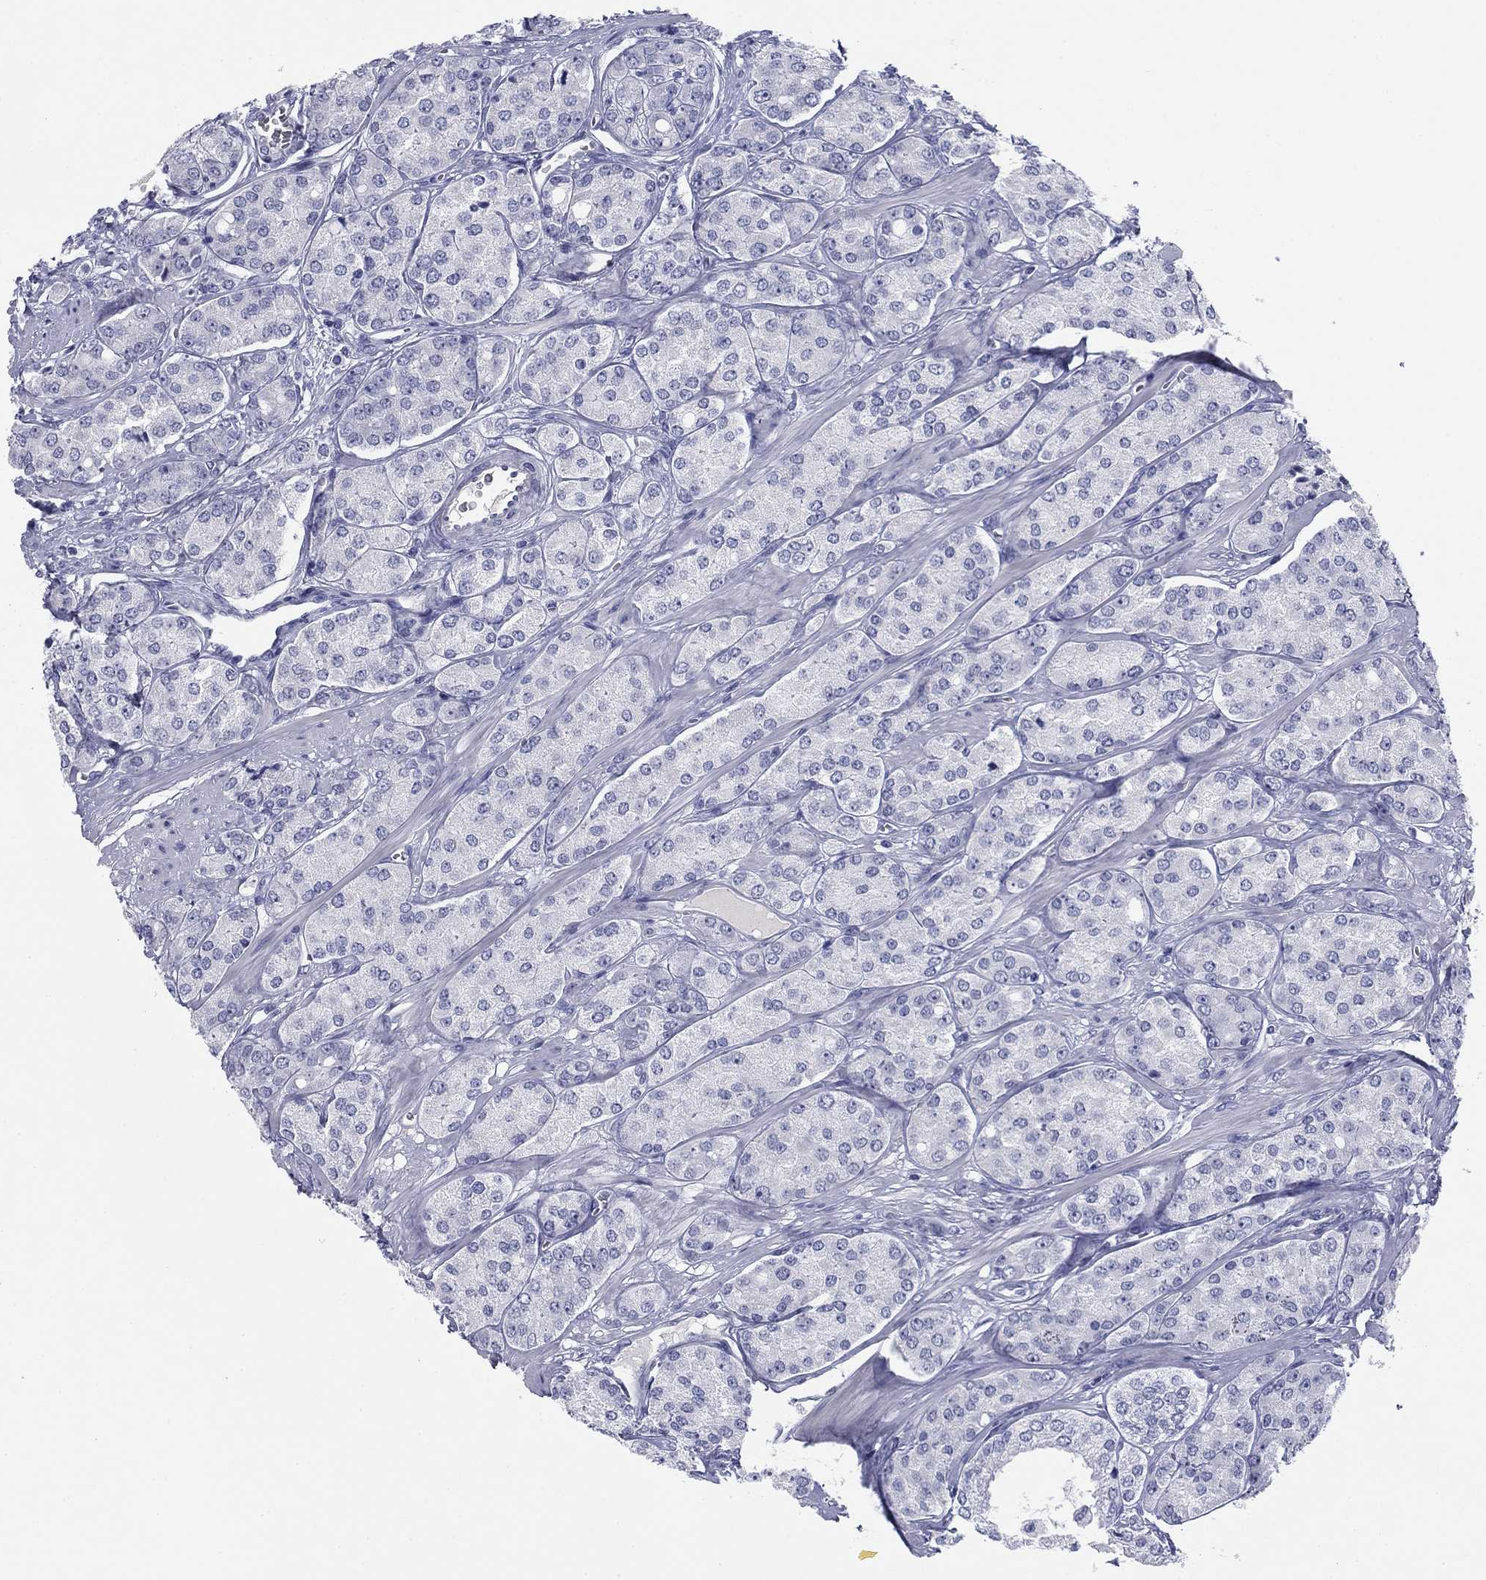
{"staining": {"intensity": "negative", "quantity": "none", "location": "none"}, "tissue": "prostate cancer", "cell_type": "Tumor cells", "image_type": "cancer", "snomed": [{"axis": "morphology", "description": "Adenocarcinoma, NOS"}, {"axis": "topography", "description": "Prostate"}], "caption": "High power microscopy photomicrograph of an IHC histopathology image of prostate cancer (adenocarcinoma), revealing no significant positivity in tumor cells.", "gene": "KCNH1", "patient": {"sex": "male", "age": 67}}